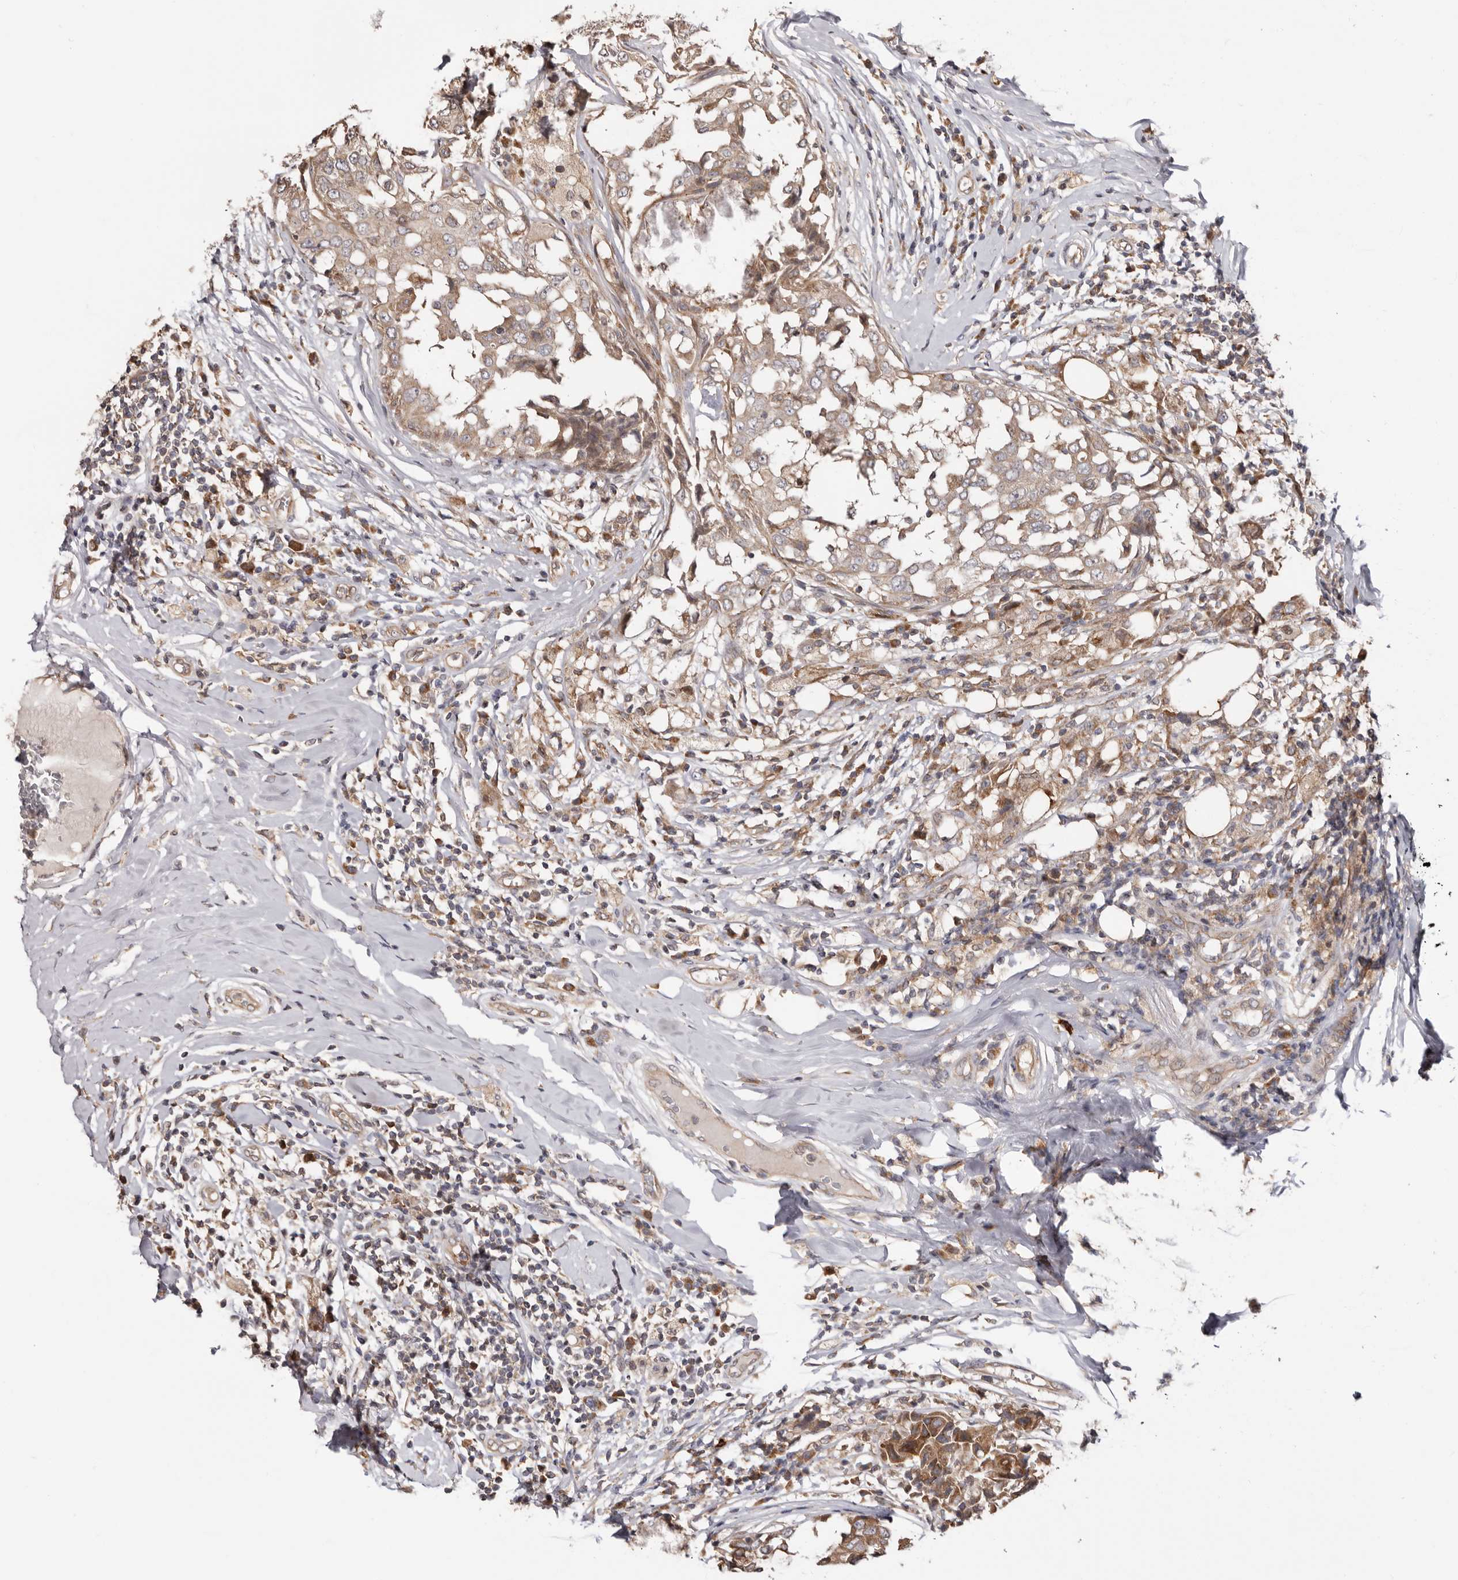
{"staining": {"intensity": "moderate", "quantity": ">75%", "location": "cytoplasmic/membranous"}, "tissue": "breast cancer", "cell_type": "Tumor cells", "image_type": "cancer", "snomed": [{"axis": "morphology", "description": "Duct carcinoma"}, {"axis": "topography", "description": "Breast"}], "caption": "Immunohistochemistry image of neoplastic tissue: human breast infiltrating ductal carcinoma stained using immunohistochemistry (IHC) demonstrates medium levels of moderate protein expression localized specifically in the cytoplasmic/membranous of tumor cells, appearing as a cytoplasmic/membranous brown color.", "gene": "TMUB1", "patient": {"sex": "female", "age": 27}}